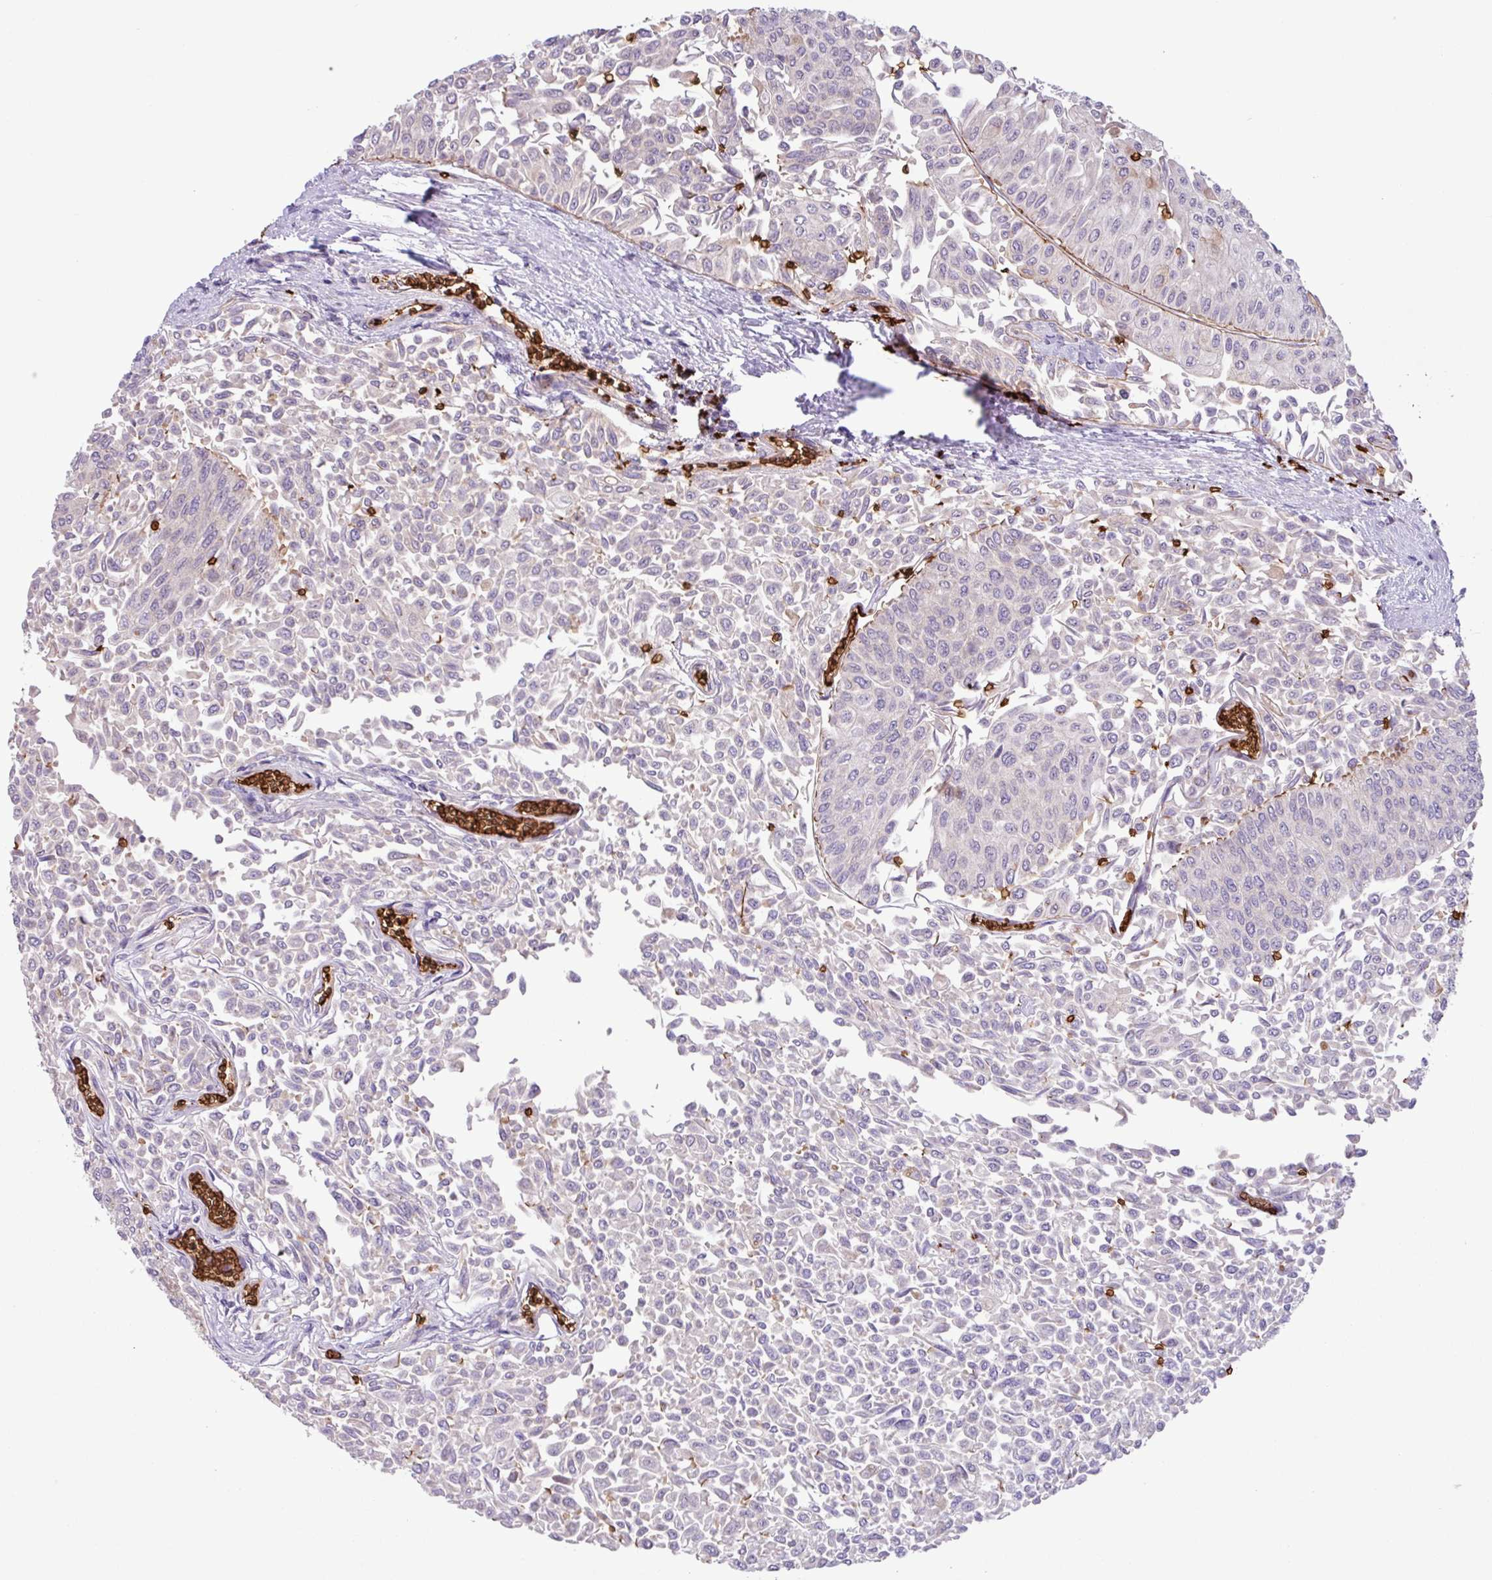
{"staining": {"intensity": "weak", "quantity": "25%-75%", "location": "cytoplasmic/membranous"}, "tissue": "urothelial cancer", "cell_type": "Tumor cells", "image_type": "cancer", "snomed": [{"axis": "morphology", "description": "Urothelial carcinoma, NOS"}, {"axis": "topography", "description": "Urinary bladder"}], "caption": "Protein expression analysis of human urothelial cancer reveals weak cytoplasmic/membranous expression in approximately 25%-75% of tumor cells.", "gene": "RAD21L1", "patient": {"sex": "male", "age": 59}}